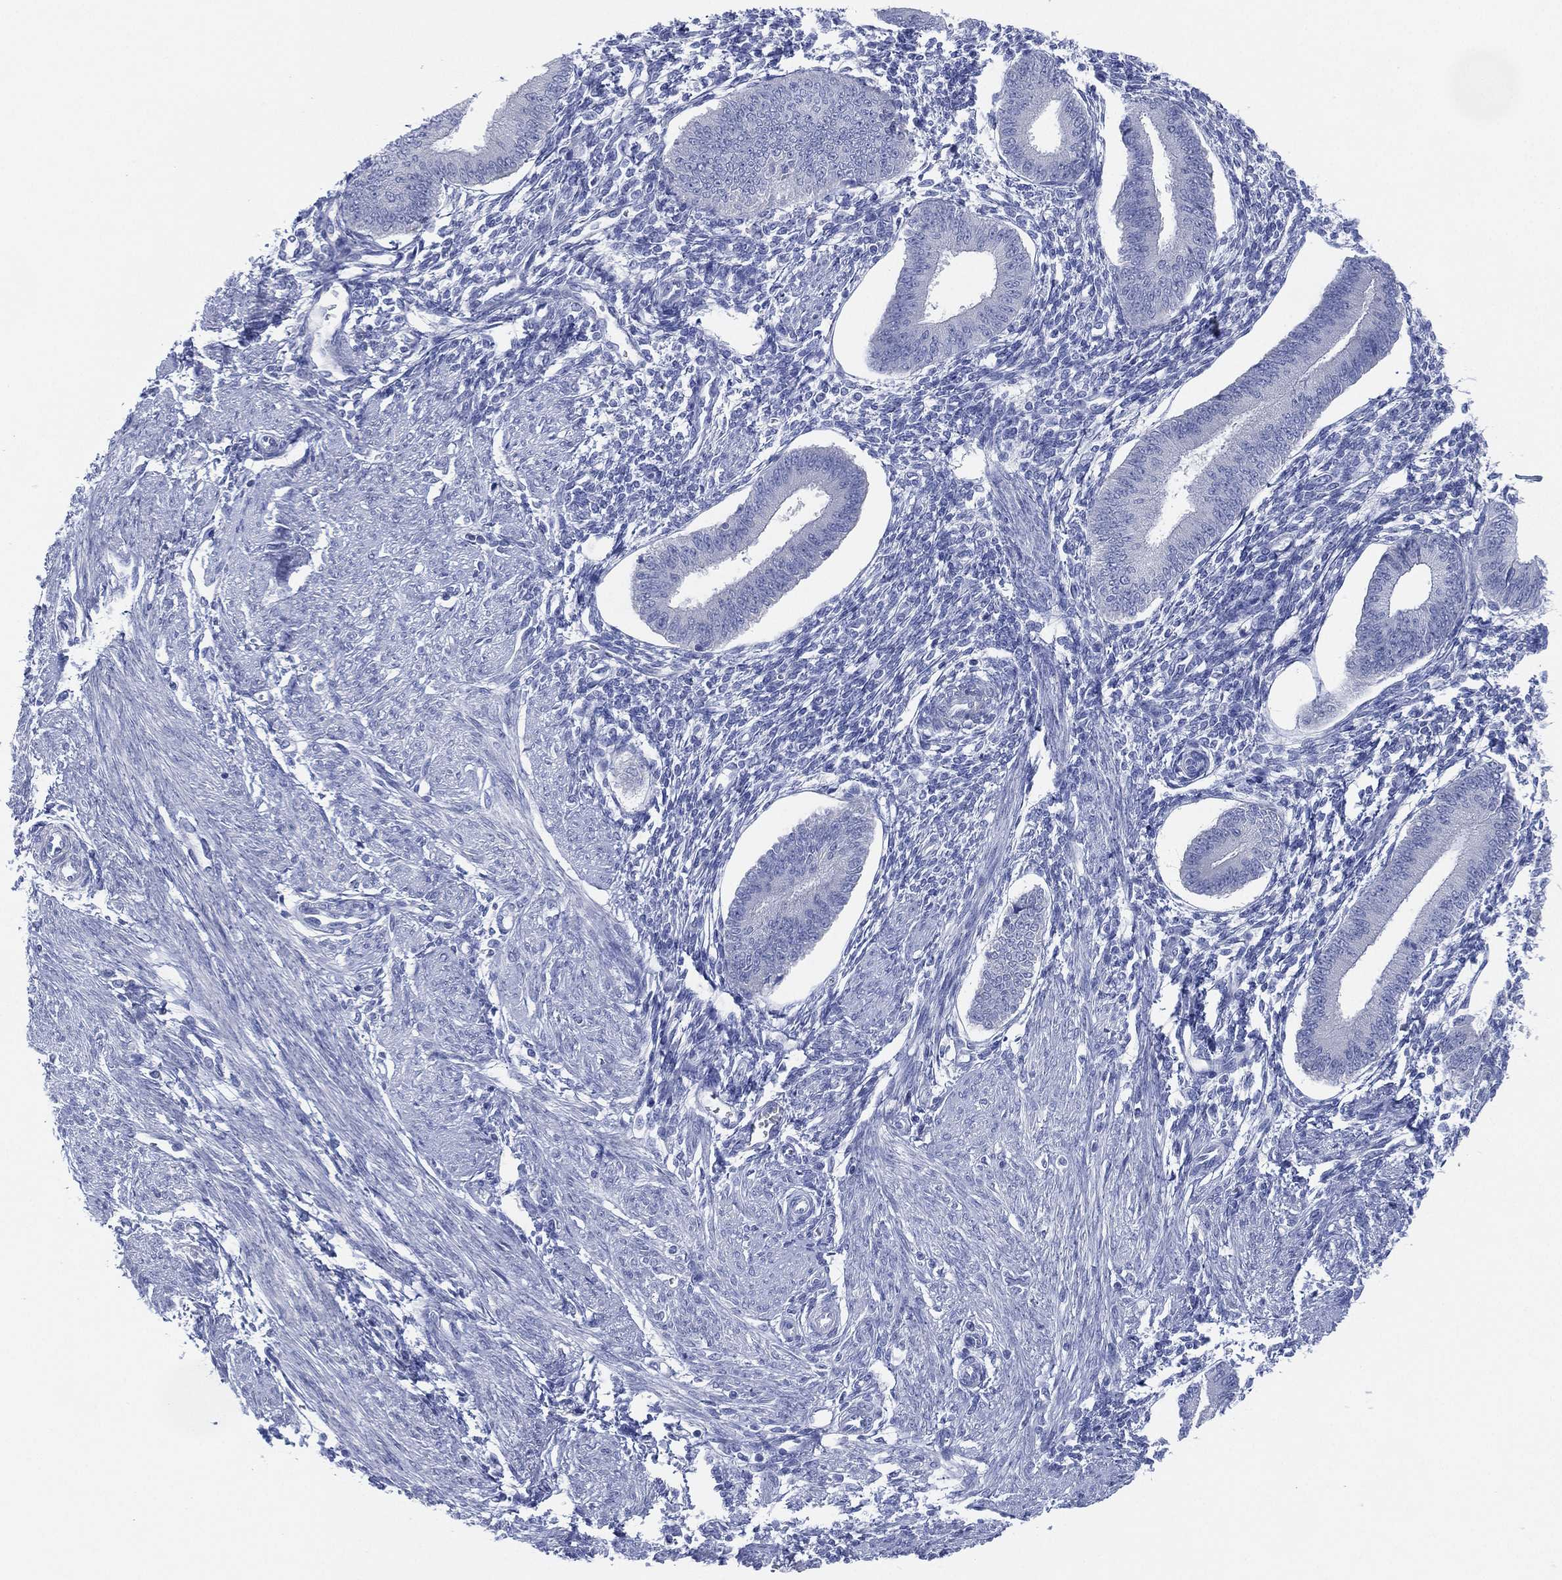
{"staining": {"intensity": "negative", "quantity": "none", "location": "none"}, "tissue": "endometrium", "cell_type": "Cells in endometrial stroma", "image_type": "normal", "snomed": [{"axis": "morphology", "description": "Normal tissue, NOS"}, {"axis": "topography", "description": "Endometrium"}], "caption": "Histopathology image shows no protein expression in cells in endometrial stroma of normal endometrium. Brightfield microscopy of IHC stained with DAB (3,3'-diaminobenzidine) (brown) and hematoxylin (blue), captured at high magnification.", "gene": "ADAD2", "patient": {"sex": "female", "age": 39}}